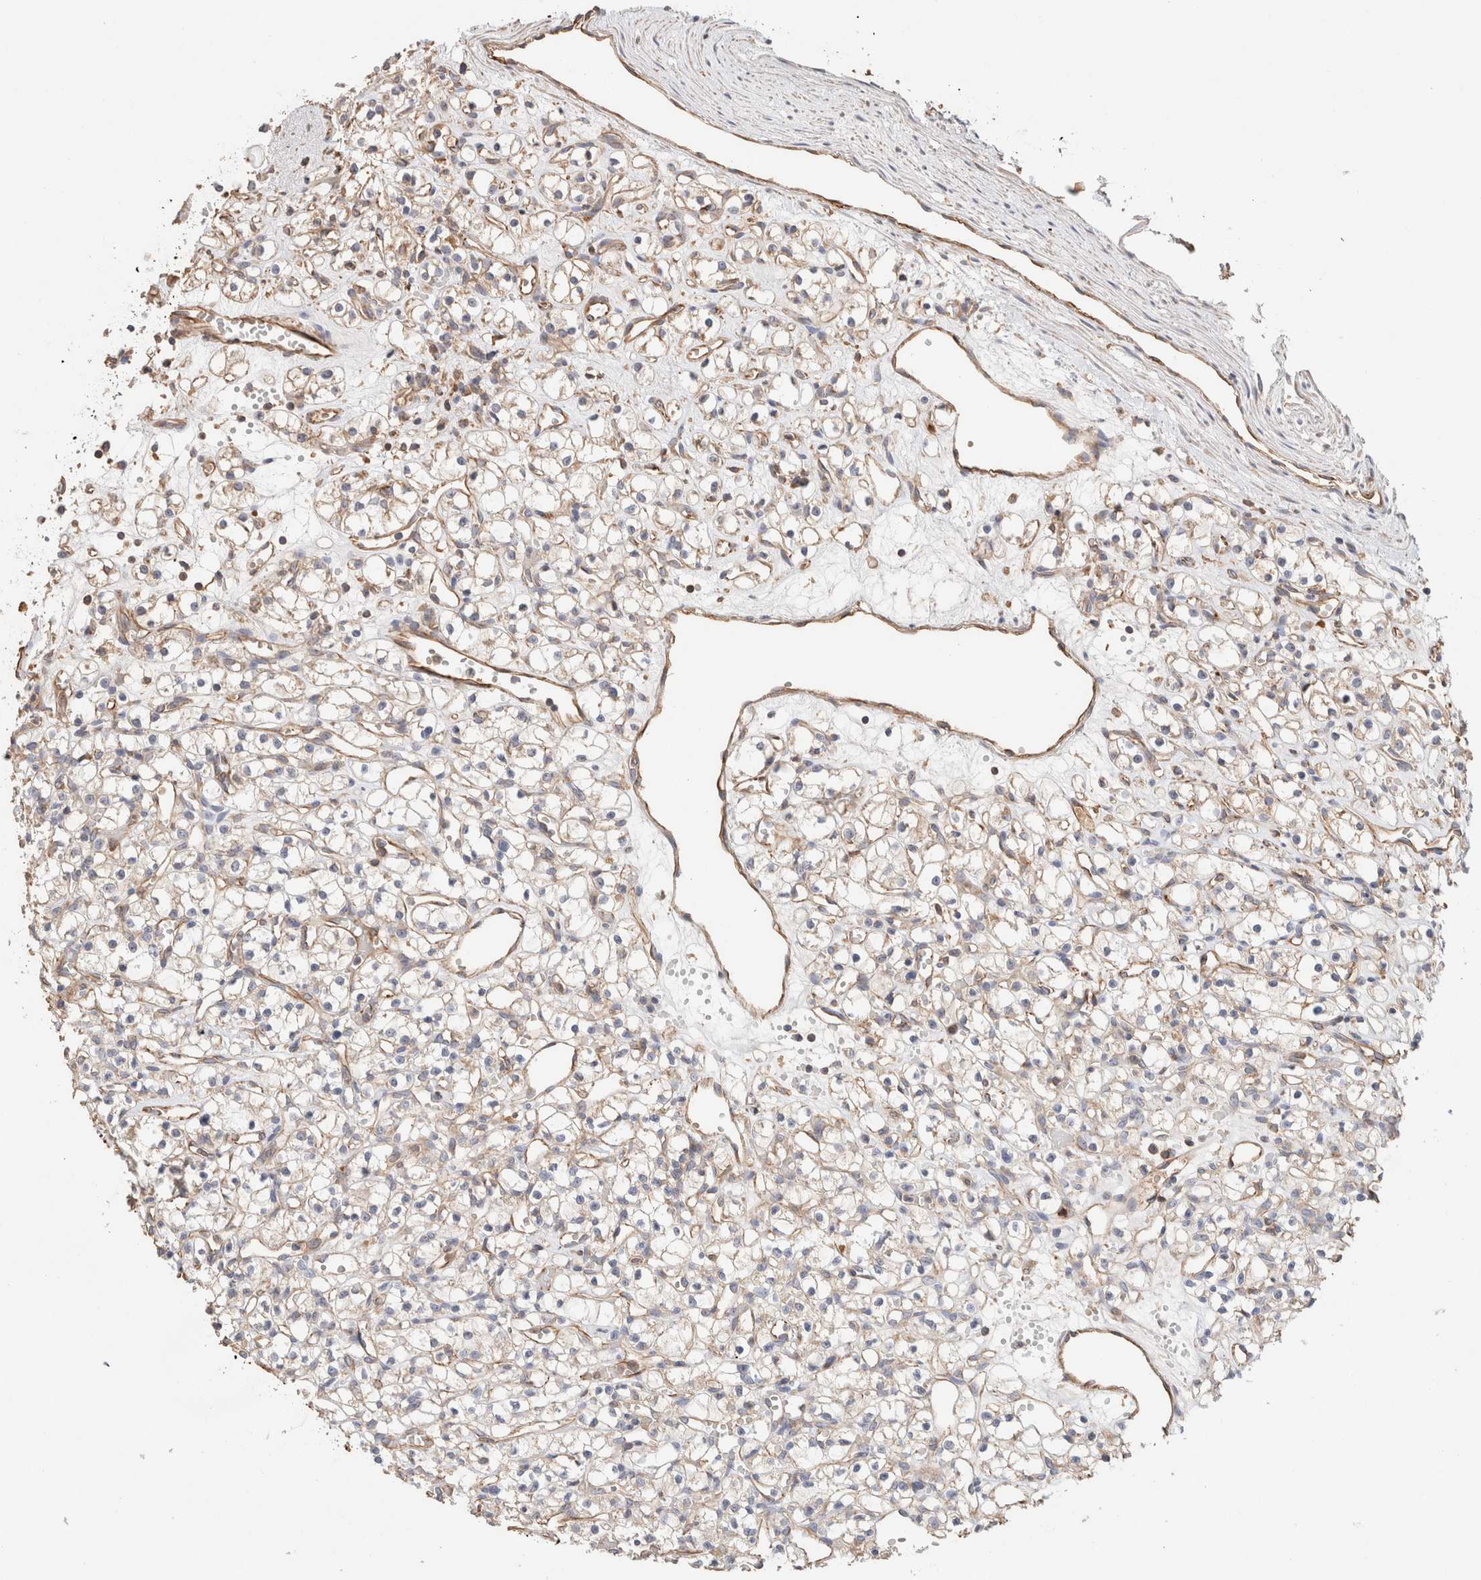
{"staining": {"intensity": "negative", "quantity": "none", "location": "none"}, "tissue": "renal cancer", "cell_type": "Tumor cells", "image_type": "cancer", "snomed": [{"axis": "morphology", "description": "Adenocarcinoma, NOS"}, {"axis": "topography", "description": "Kidney"}], "caption": "DAB (3,3'-diaminobenzidine) immunohistochemical staining of human renal adenocarcinoma exhibits no significant expression in tumor cells.", "gene": "PROS1", "patient": {"sex": "female", "age": 59}}